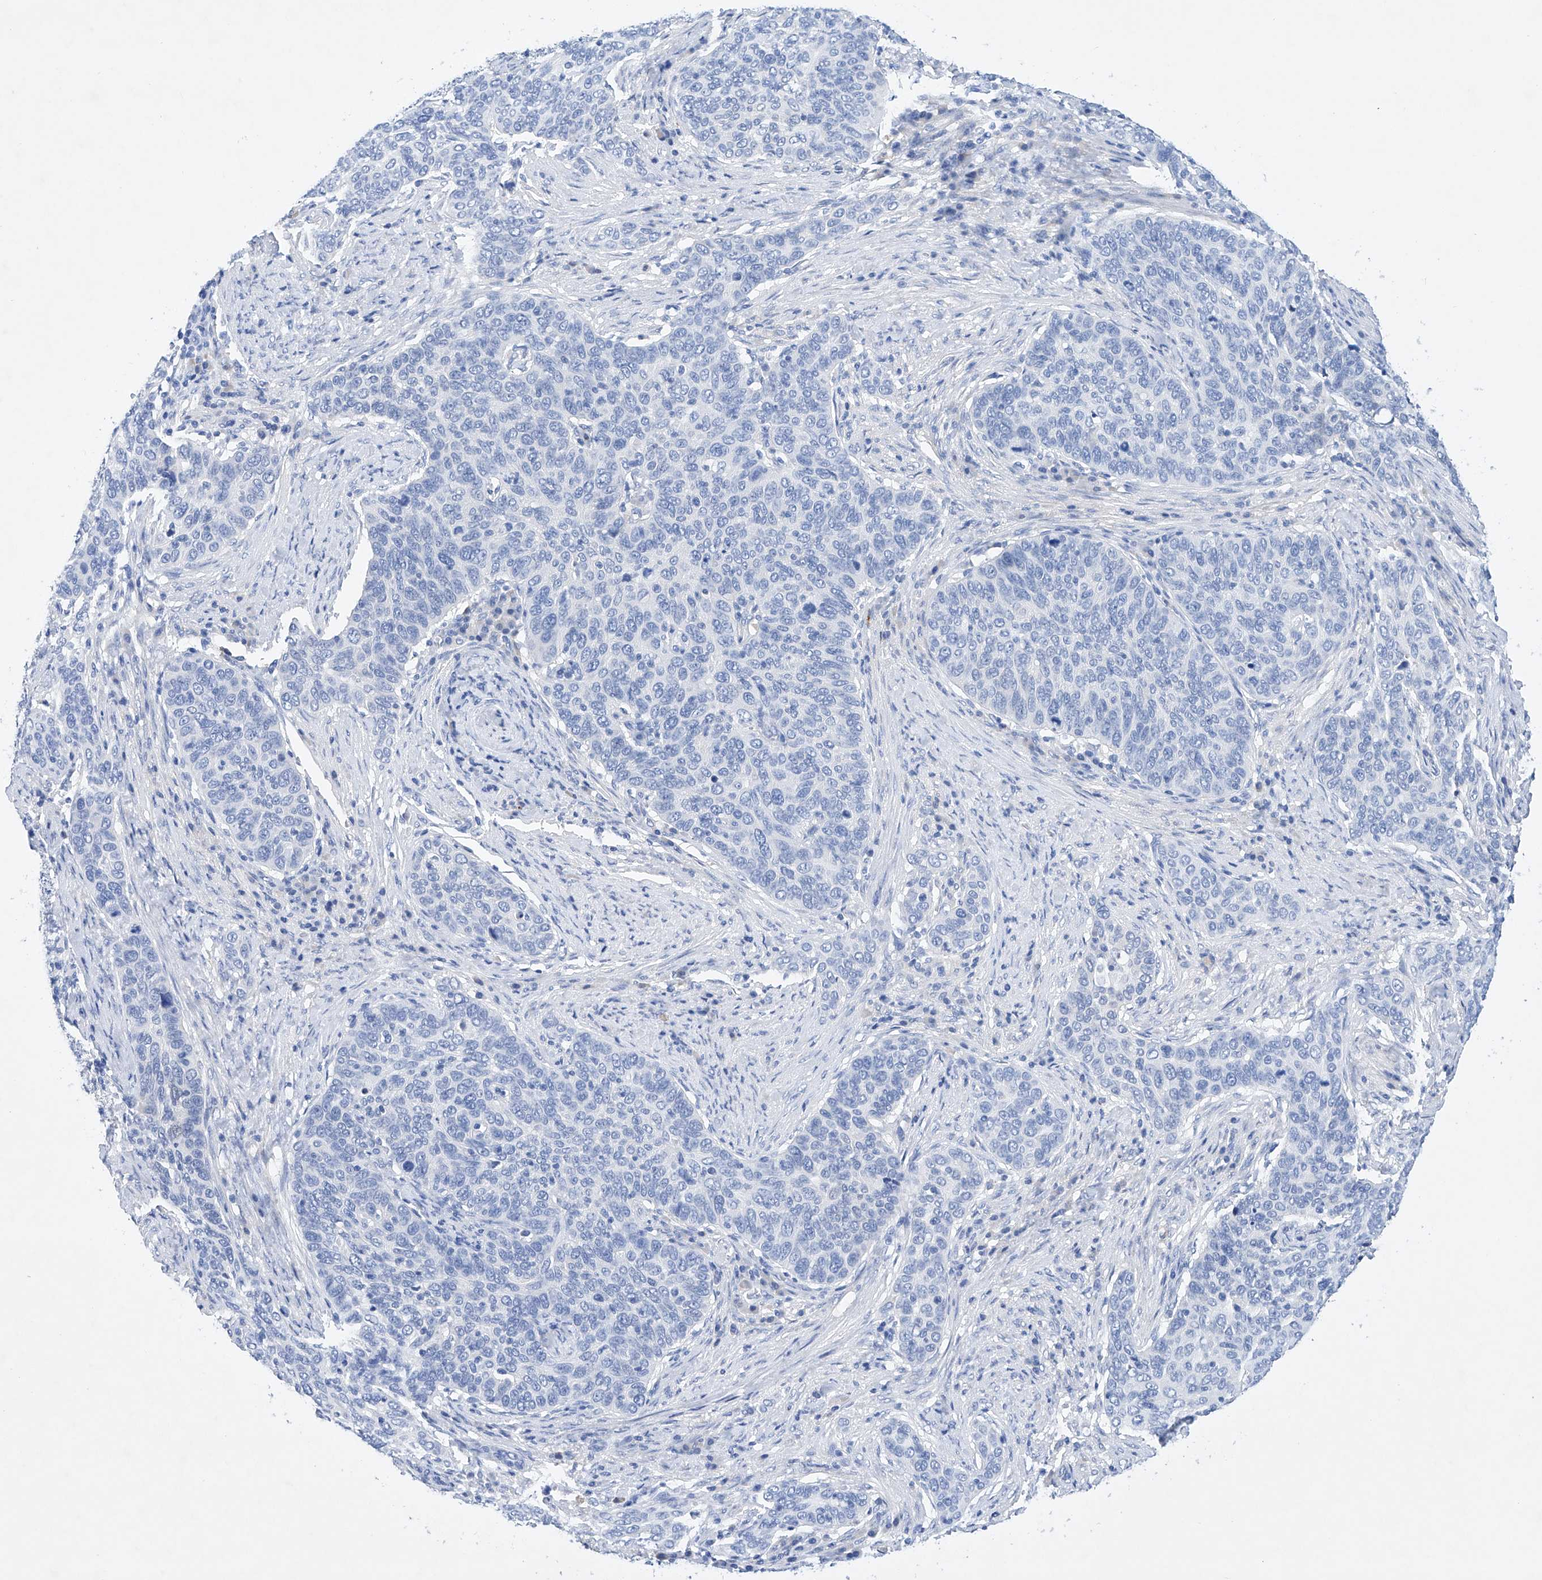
{"staining": {"intensity": "negative", "quantity": "none", "location": "none"}, "tissue": "cervical cancer", "cell_type": "Tumor cells", "image_type": "cancer", "snomed": [{"axis": "morphology", "description": "Squamous cell carcinoma, NOS"}, {"axis": "topography", "description": "Cervix"}], "caption": "A histopathology image of human cervical cancer (squamous cell carcinoma) is negative for staining in tumor cells.", "gene": "LURAP1", "patient": {"sex": "female", "age": 60}}